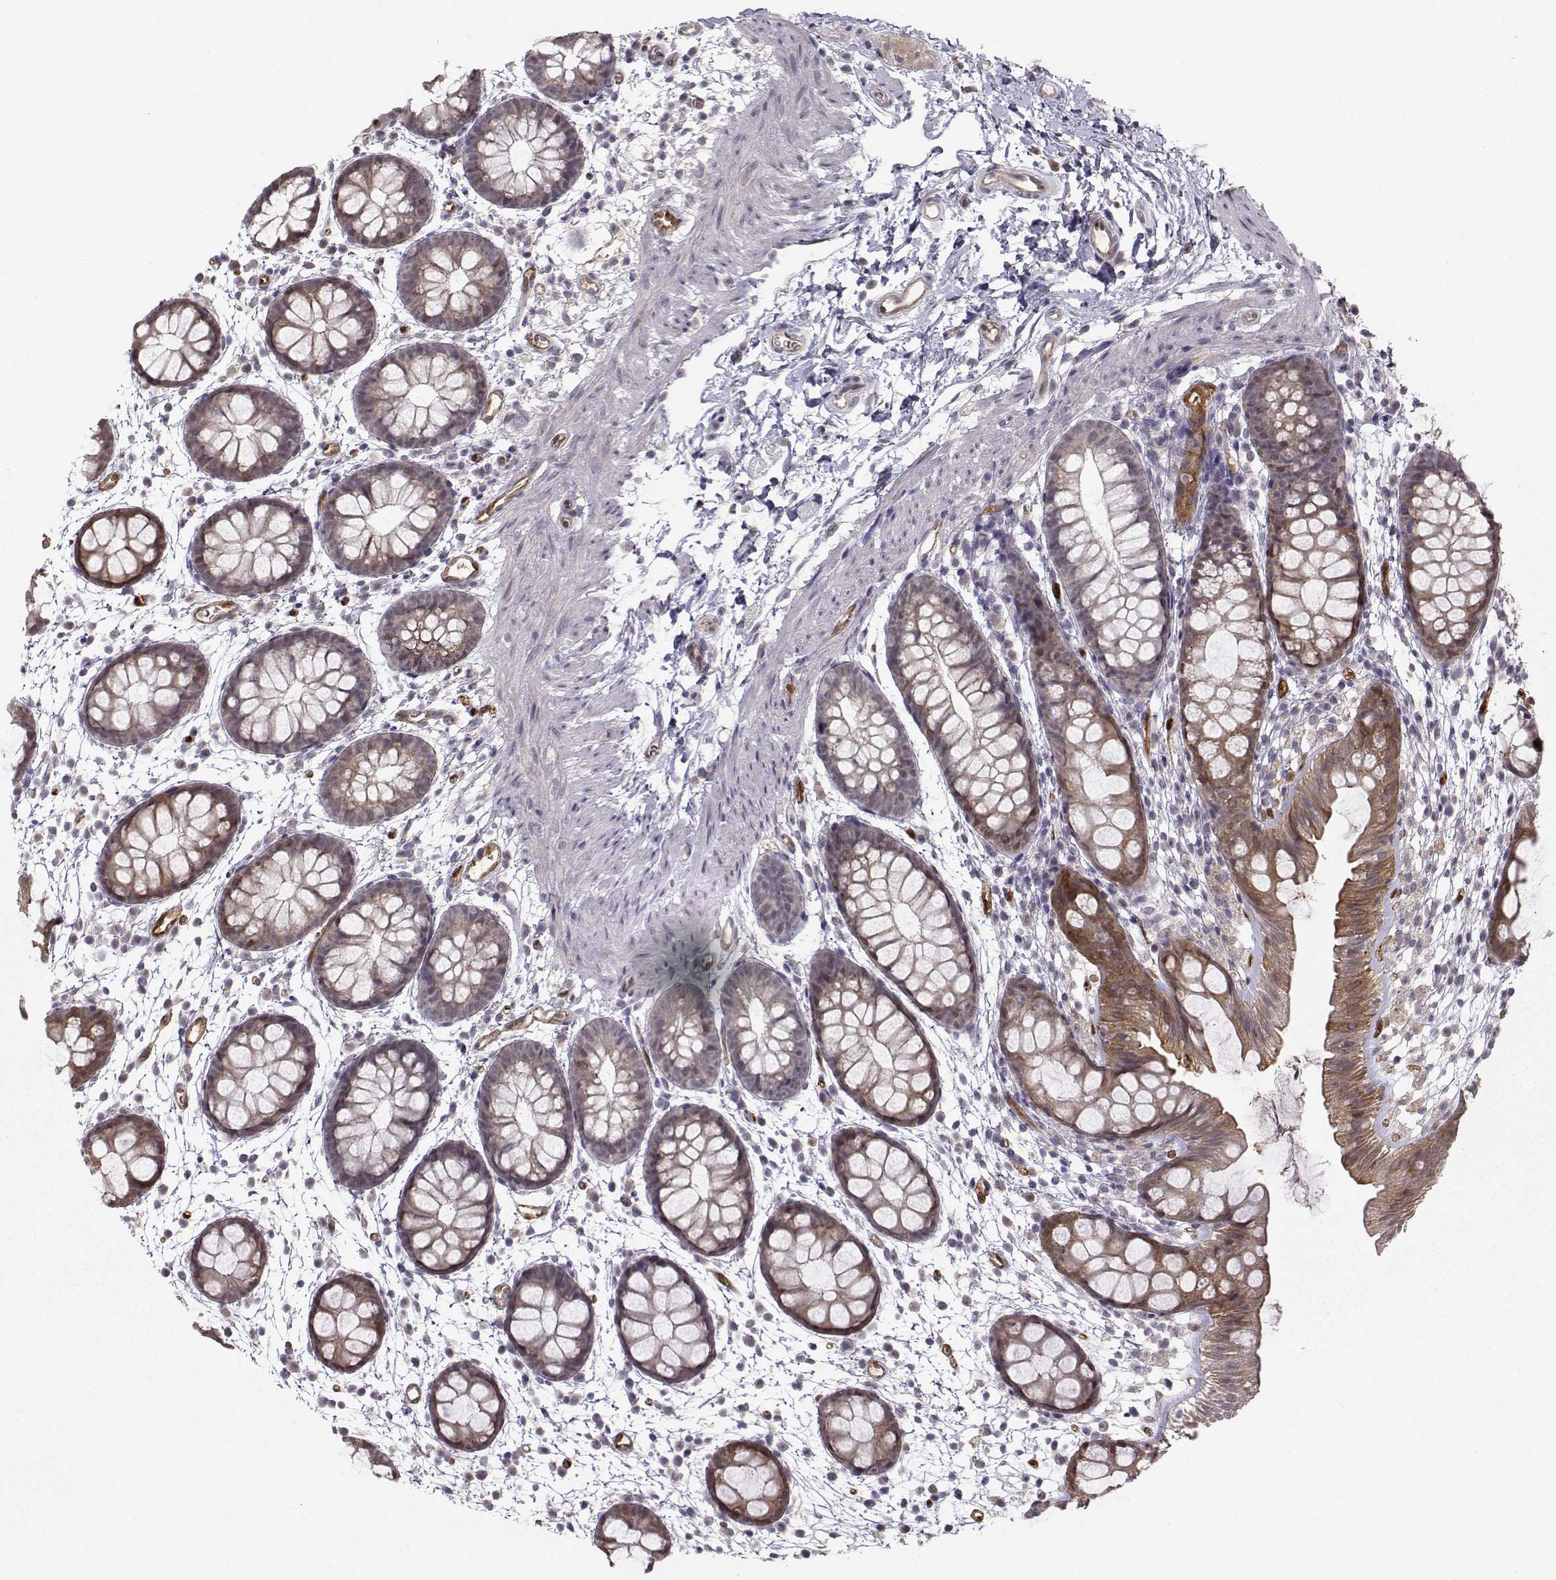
{"staining": {"intensity": "moderate", "quantity": "25%-75%", "location": "cytoplasmic/membranous"}, "tissue": "rectum", "cell_type": "Glandular cells", "image_type": "normal", "snomed": [{"axis": "morphology", "description": "Normal tissue, NOS"}, {"axis": "topography", "description": "Rectum"}], "caption": "High-power microscopy captured an immunohistochemistry (IHC) image of unremarkable rectum, revealing moderate cytoplasmic/membranous staining in approximately 25%-75% of glandular cells.", "gene": "NQO1", "patient": {"sex": "male", "age": 57}}